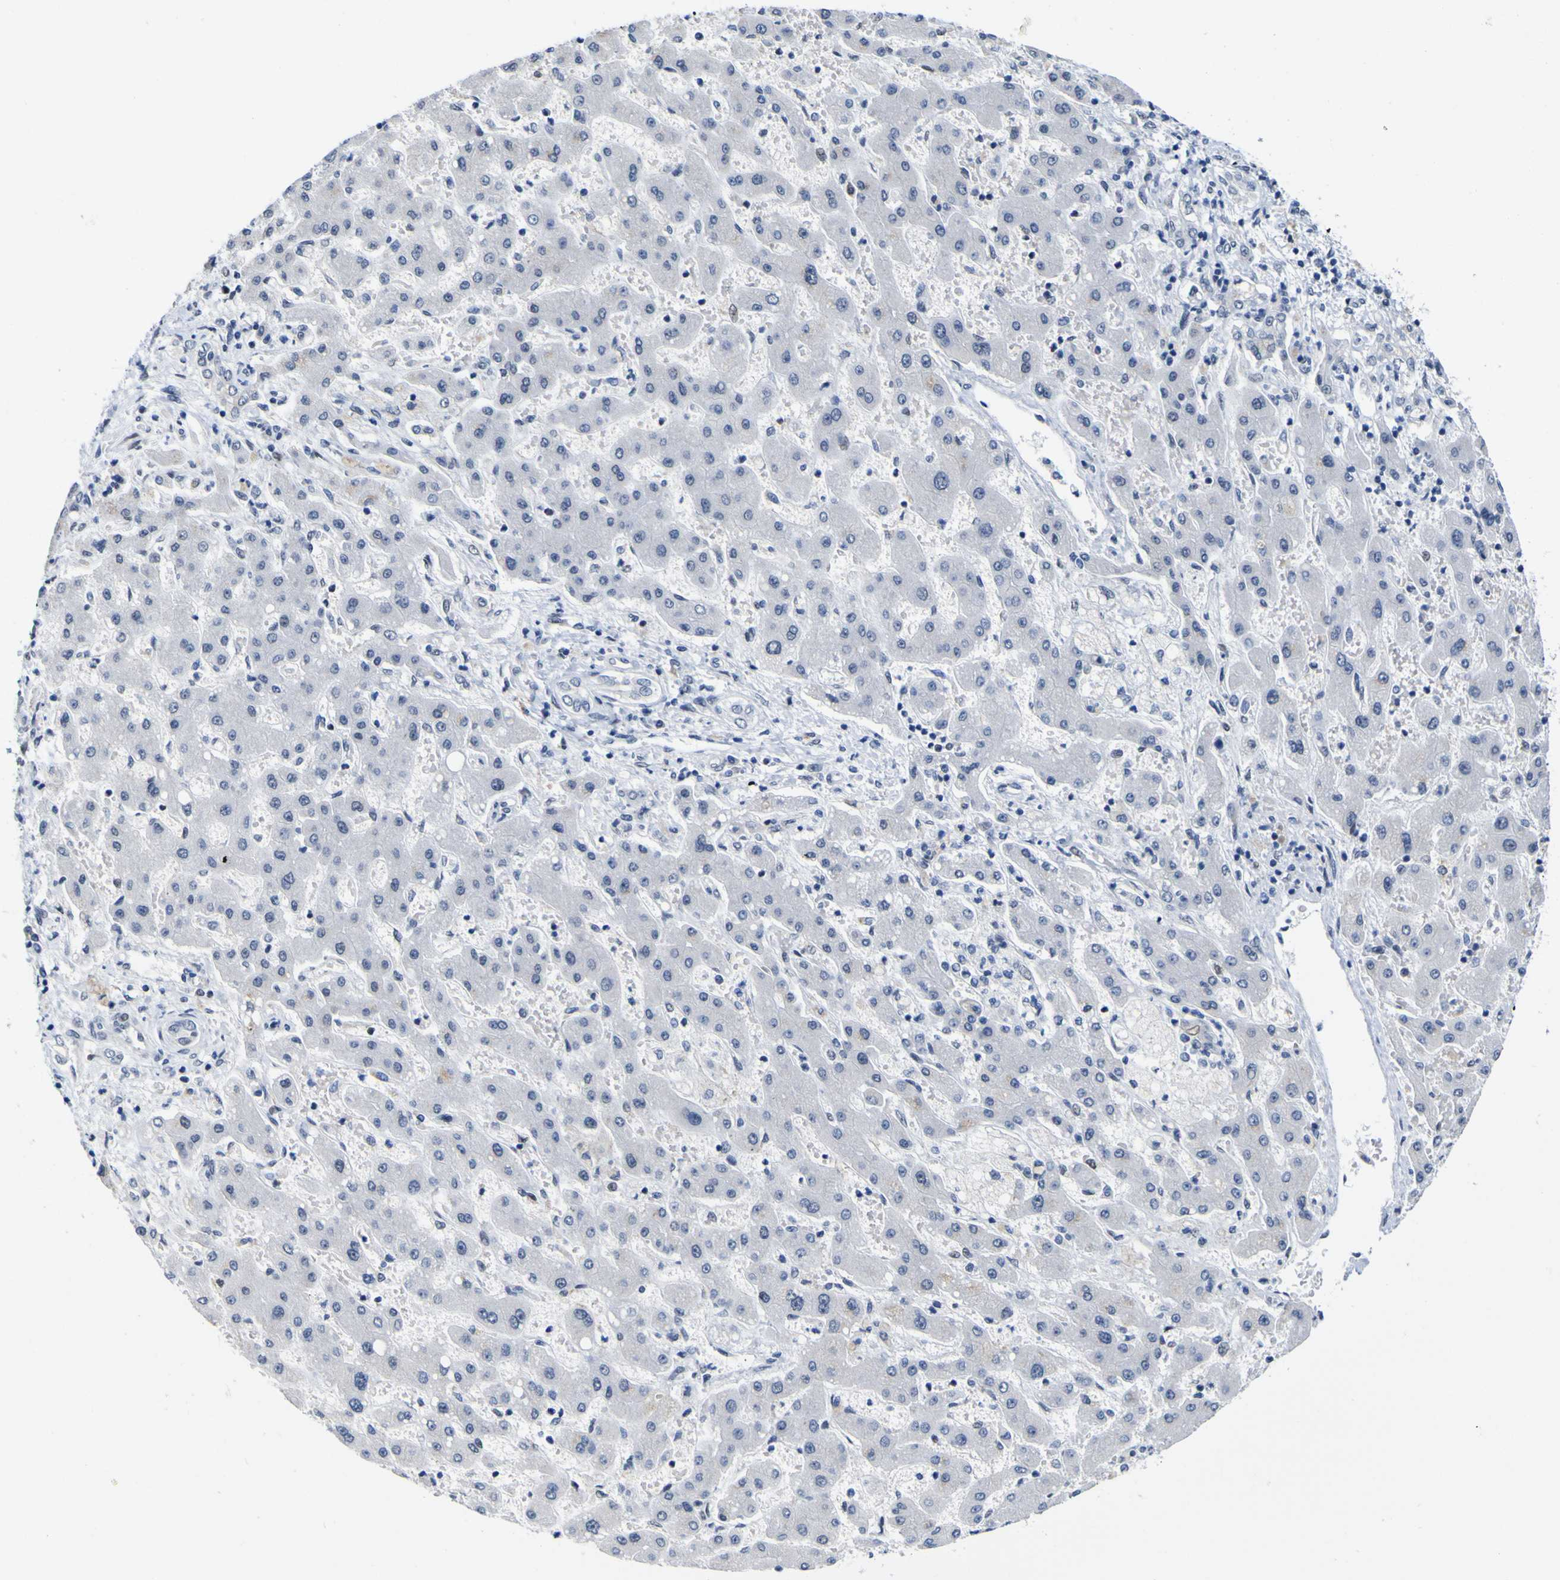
{"staining": {"intensity": "negative", "quantity": "none", "location": "none"}, "tissue": "liver cancer", "cell_type": "Tumor cells", "image_type": "cancer", "snomed": [{"axis": "morphology", "description": "Cholangiocarcinoma"}, {"axis": "topography", "description": "Liver"}], "caption": "Image shows no significant protein staining in tumor cells of liver cholangiocarcinoma. Brightfield microscopy of immunohistochemistry (IHC) stained with DAB (3,3'-diaminobenzidine) (brown) and hematoxylin (blue), captured at high magnification.", "gene": "MBD3", "patient": {"sex": "male", "age": 50}}